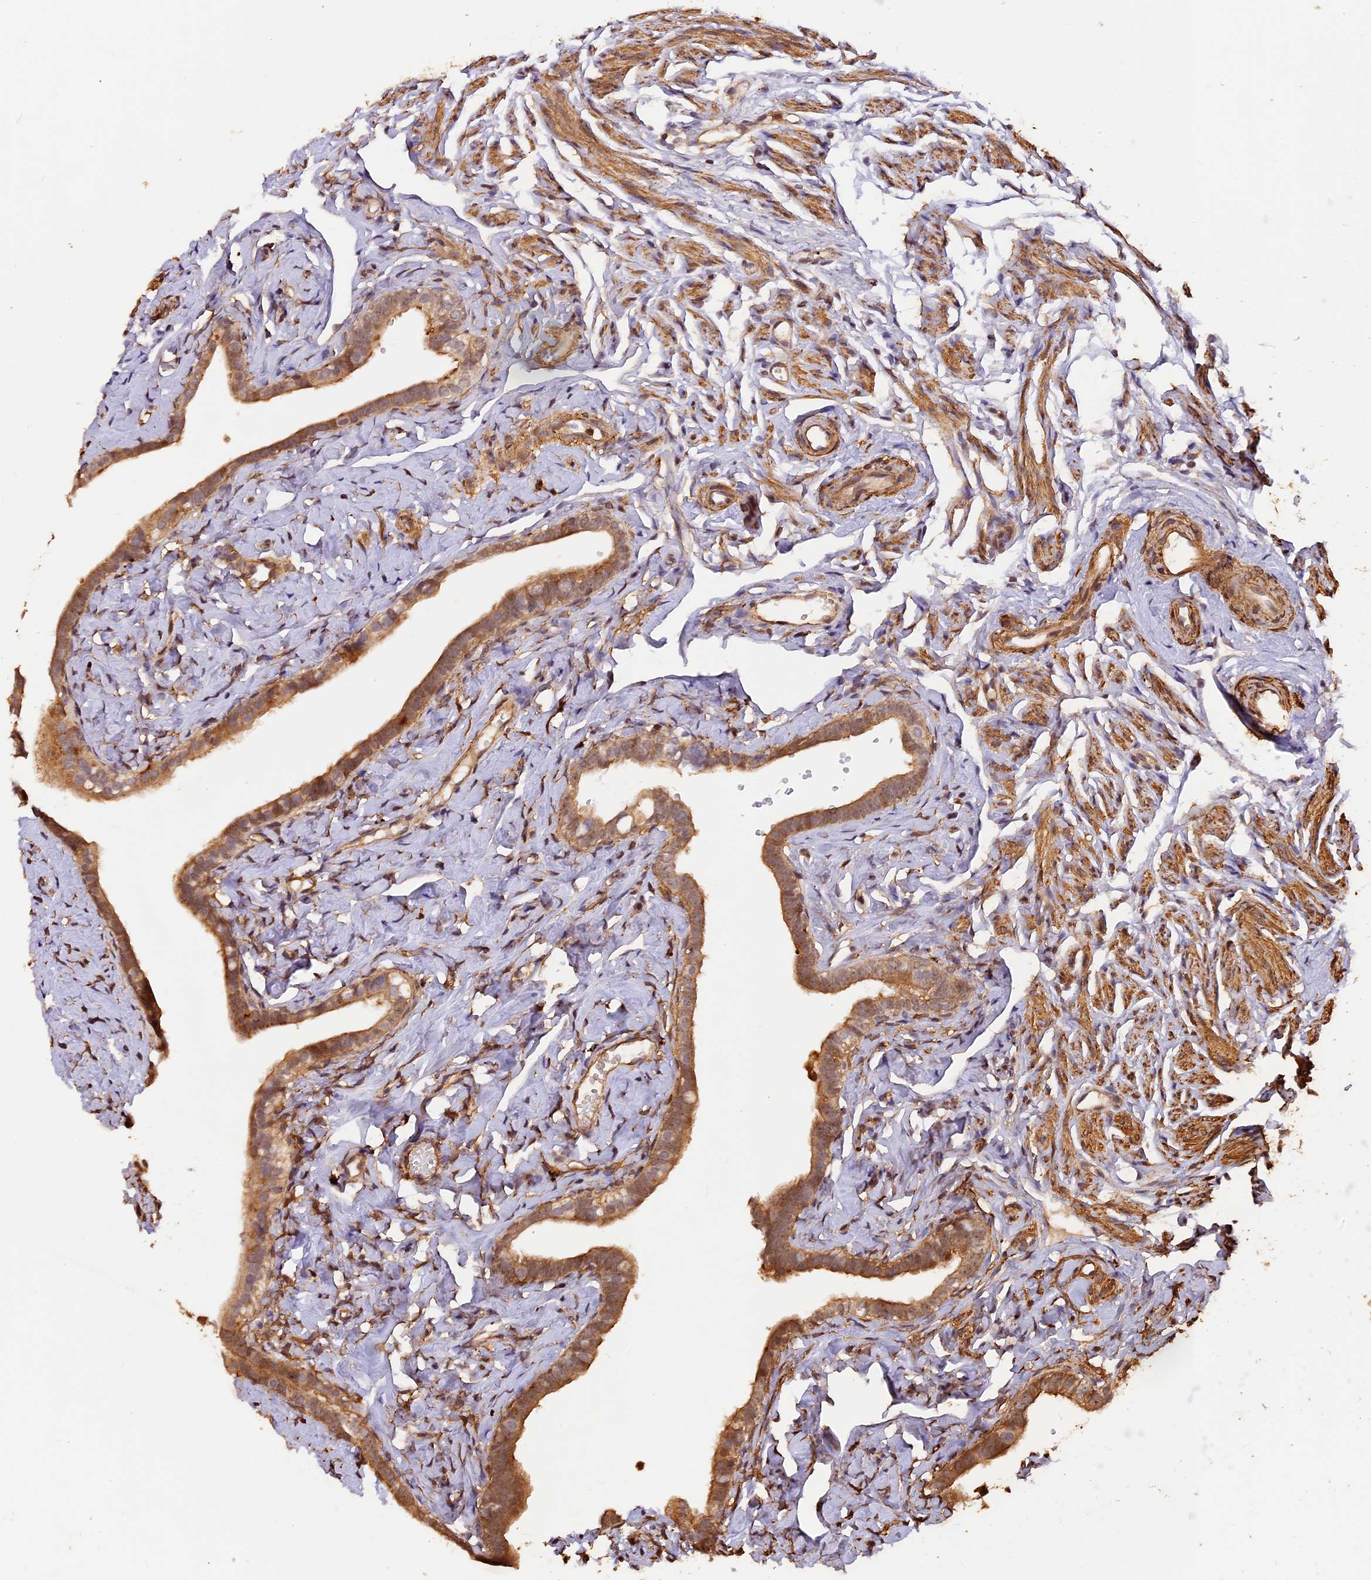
{"staining": {"intensity": "moderate", "quantity": ">75%", "location": "cytoplasmic/membranous"}, "tissue": "fallopian tube", "cell_type": "Glandular cells", "image_type": "normal", "snomed": [{"axis": "morphology", "description": "Normal tissue, NOS"}, {"axis": "topography", "description": "Fallopian tube"}], "caption": "Protein expression analysis of benign human fallopian tube reveals moderate cytoplasmic/membranous expression in about >75% of glandular cells.", "gene": "MMP15", "patient": {"sex": "female", "age": 66}}